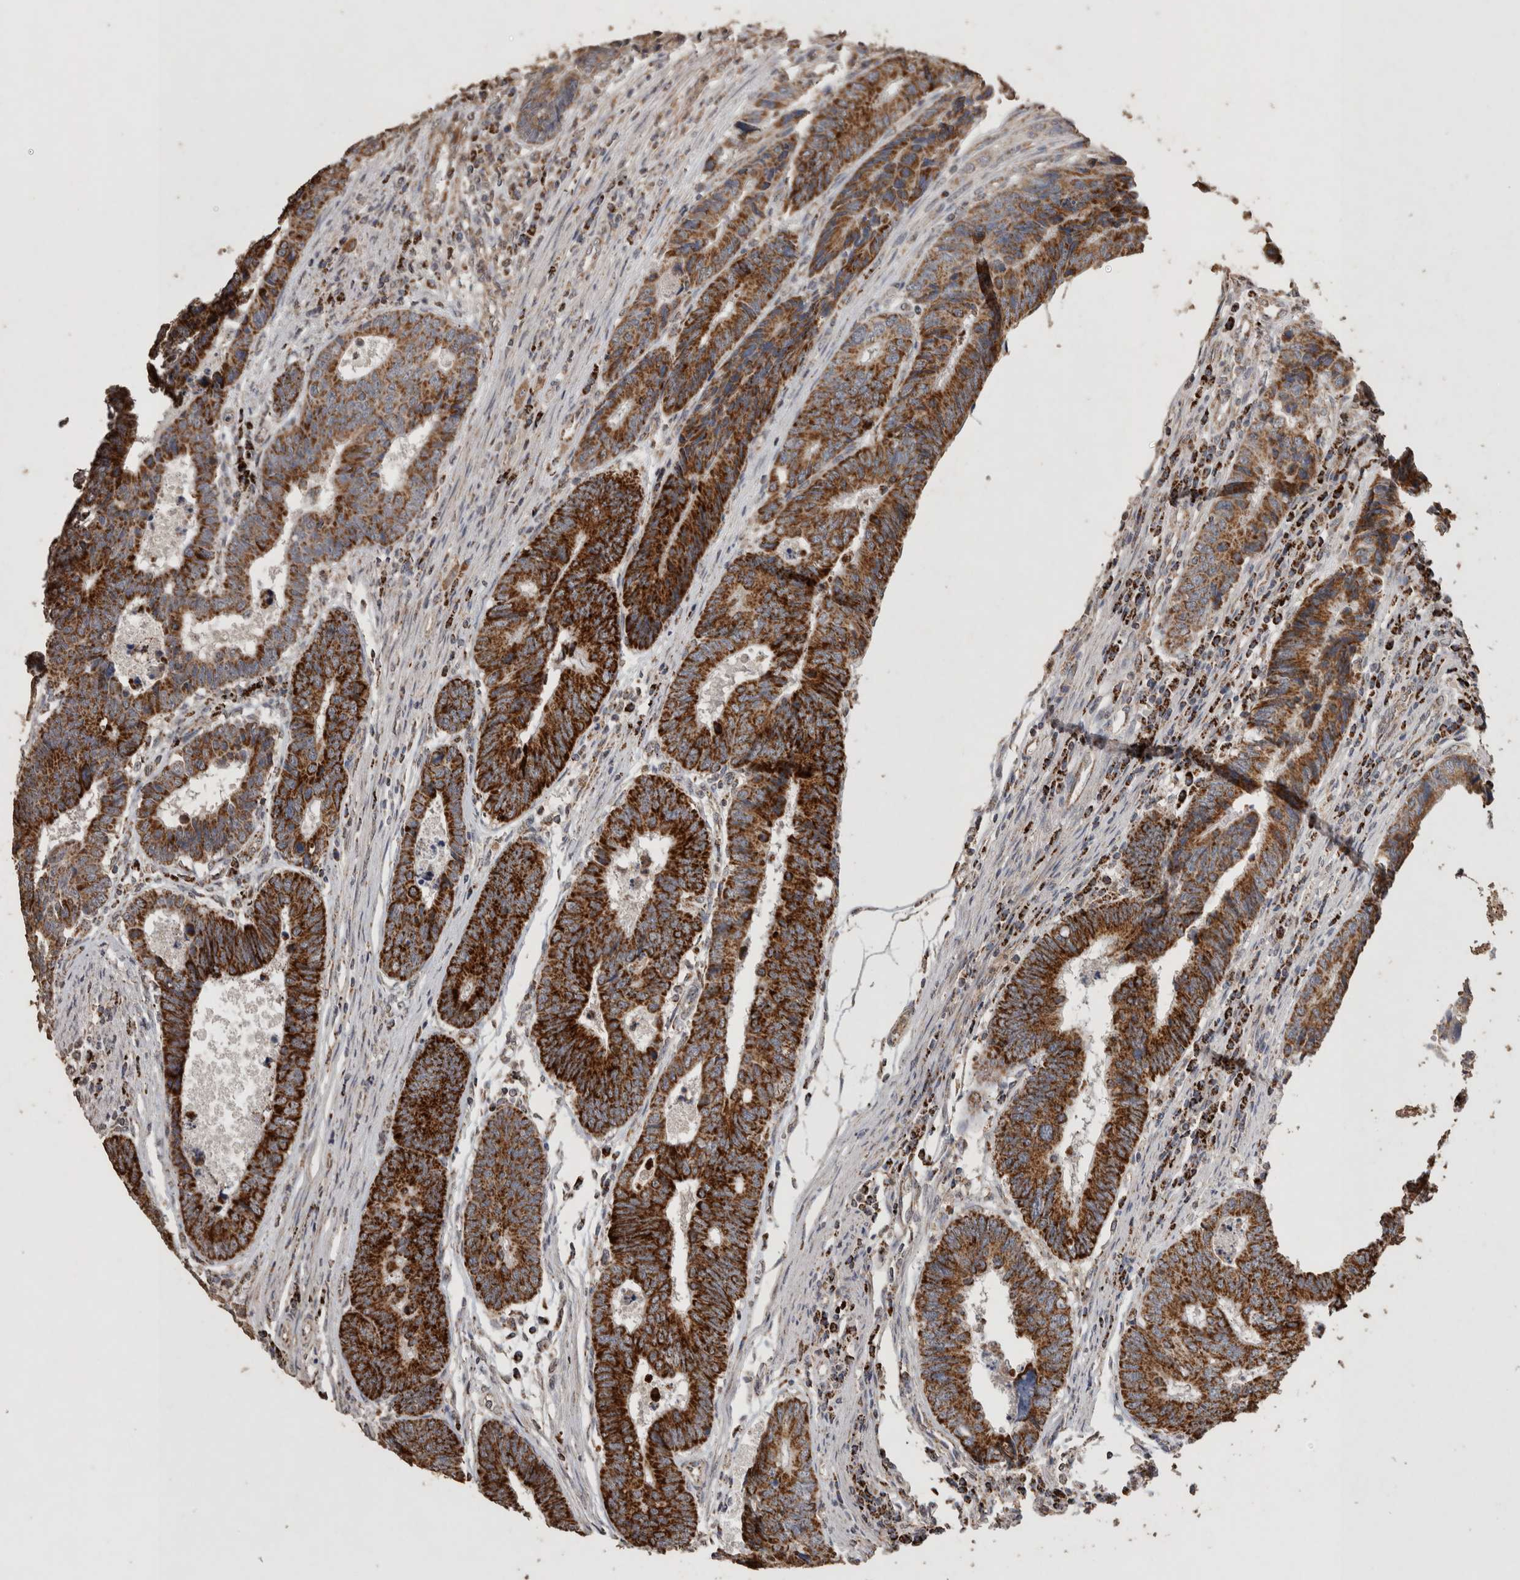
{"staining": {"intensity": "strong", "quantity": ">75%", "location": "cytoplasmic/membranous"}, "tissue": "colorectal cancer", "cell_type": "Tumor cells", "image_type": "cancer", "snomed": [{"axis": "morphology", "description": "Adenocarcinoma, NOS"}, {"axis": "topography", "description": "Rectum"}], "caption": "DAB (3,3'-diaminobenzidine) immunohistochemical staining of colorectal cancer (adenocarcinoma) exhibits strong cytoplasmic/membranous protein expression in approximately >75% of tumor cells.", "gene": "ACADM", "patient": {"sex": "male", "age": 84}}